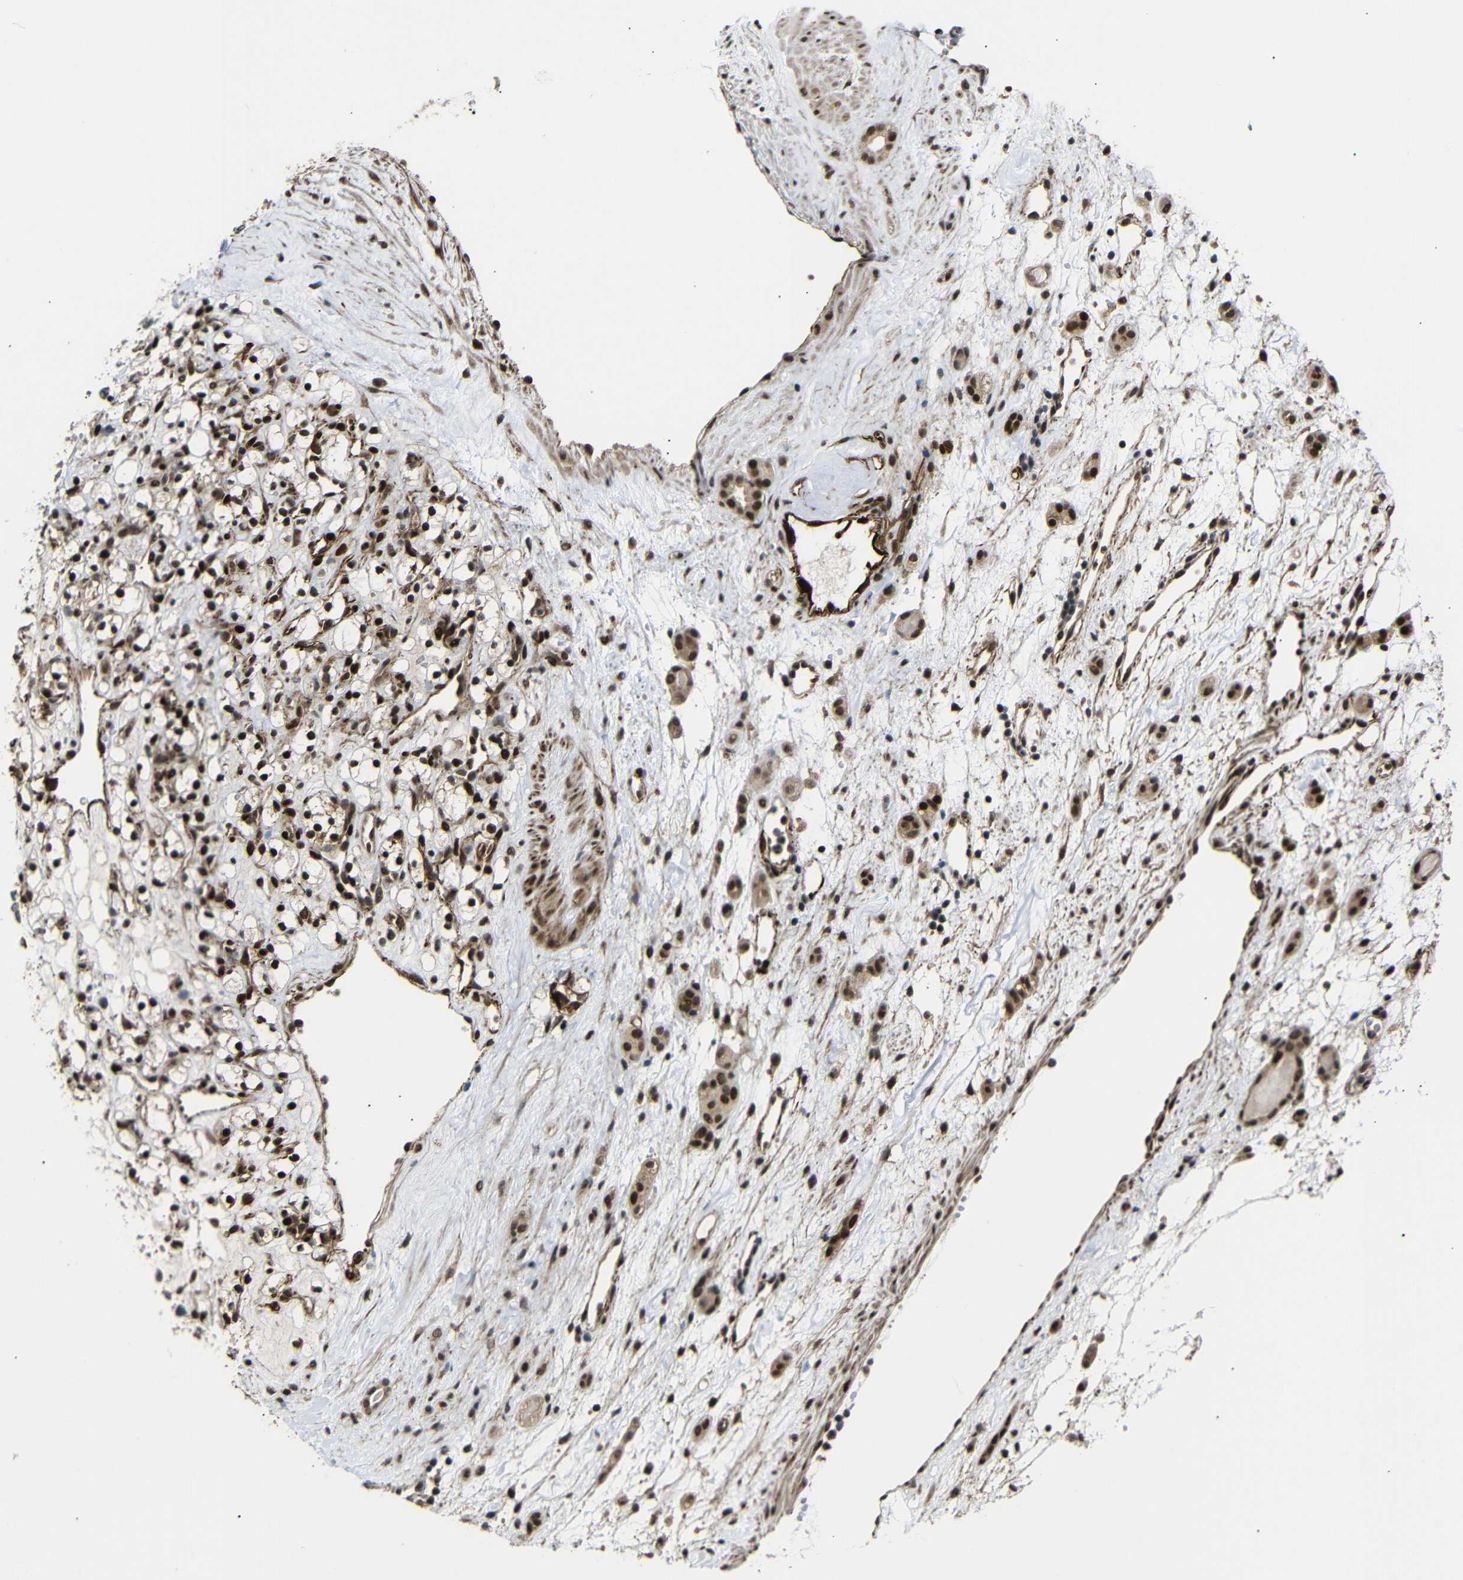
{"staining": {"intensity": "strong", "quantity": ">75%", "location": "nuclear"}, "tissue": "renal cancer", "cell_type": "Tumor cells", "image_type": "cancer", "snomed": [{"axis": "morphology", "description": "Adenocarcinoma, NOS"}, {"axis": "topography", "description": "Kidney"}], "caption": "Immunohistochemistry of renal adenocarcinoma displays high levels of strong nuclear positivity in approximately >75% of tumor cells.", "gene": "TBX2", "patient": {"sex": "female", "age": 60}}